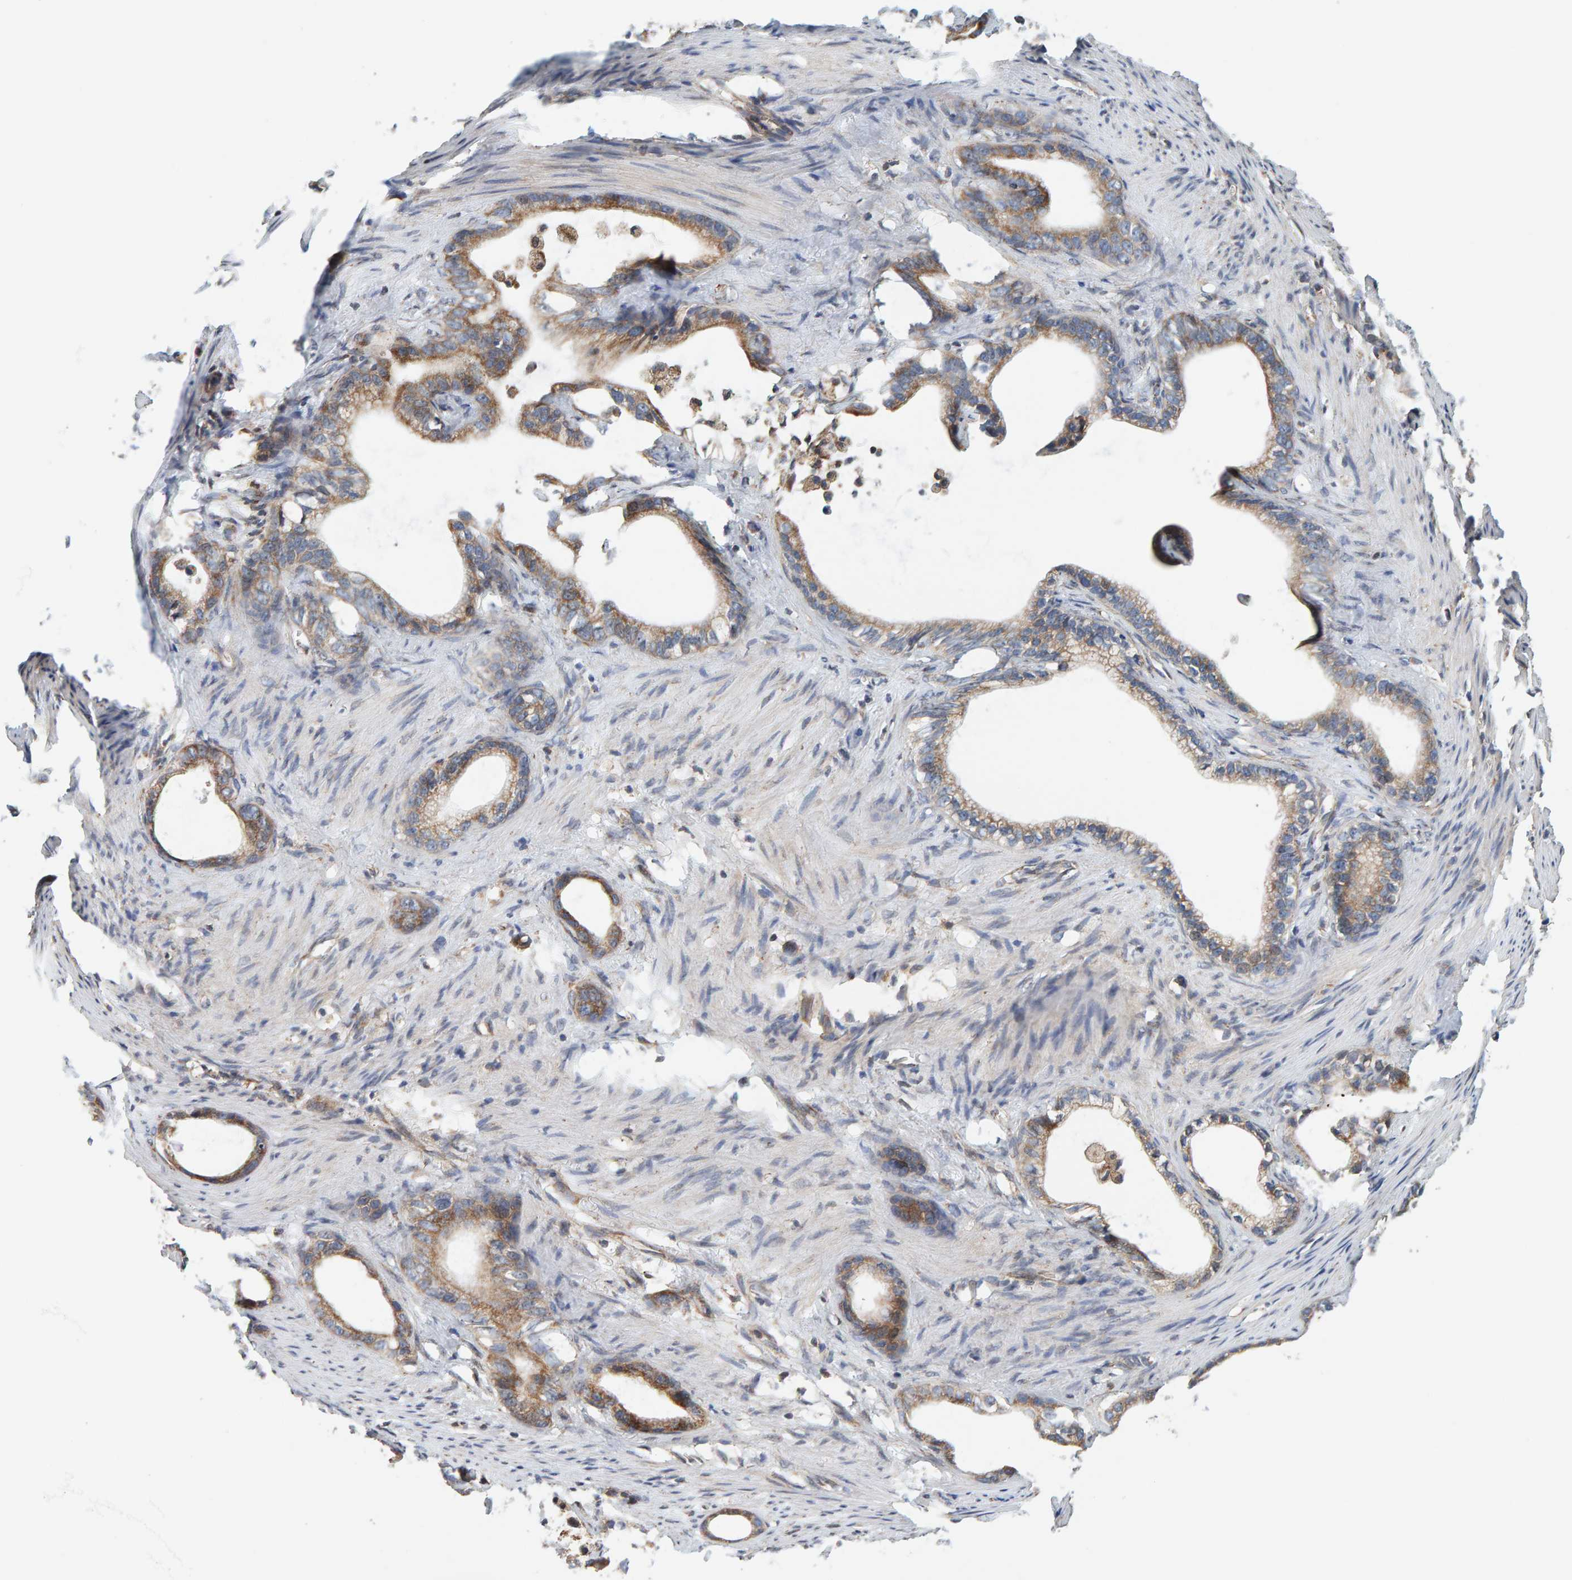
{"staining": {"intensity": "moderate", "quantity": ">75%", "location": "cytoplasmic/membranous"}, "tissue": "stomach cancer", "cell_type": "Tumor cells", "image_type": "cancer", "snomed": [{"axis": "morphology", "description": "Adenocarcinoma, NOS"}, {"axis": "topography", "description": "Stomach"}], "caption": "Stomach adenocarcinoma stained for a protein (brown) displays moderate cytoplasmic/membranous positive positivity in about >75% of tumor cells.", "gene": "MRPL45", "patient": {"sex": "female", "age": 75}}